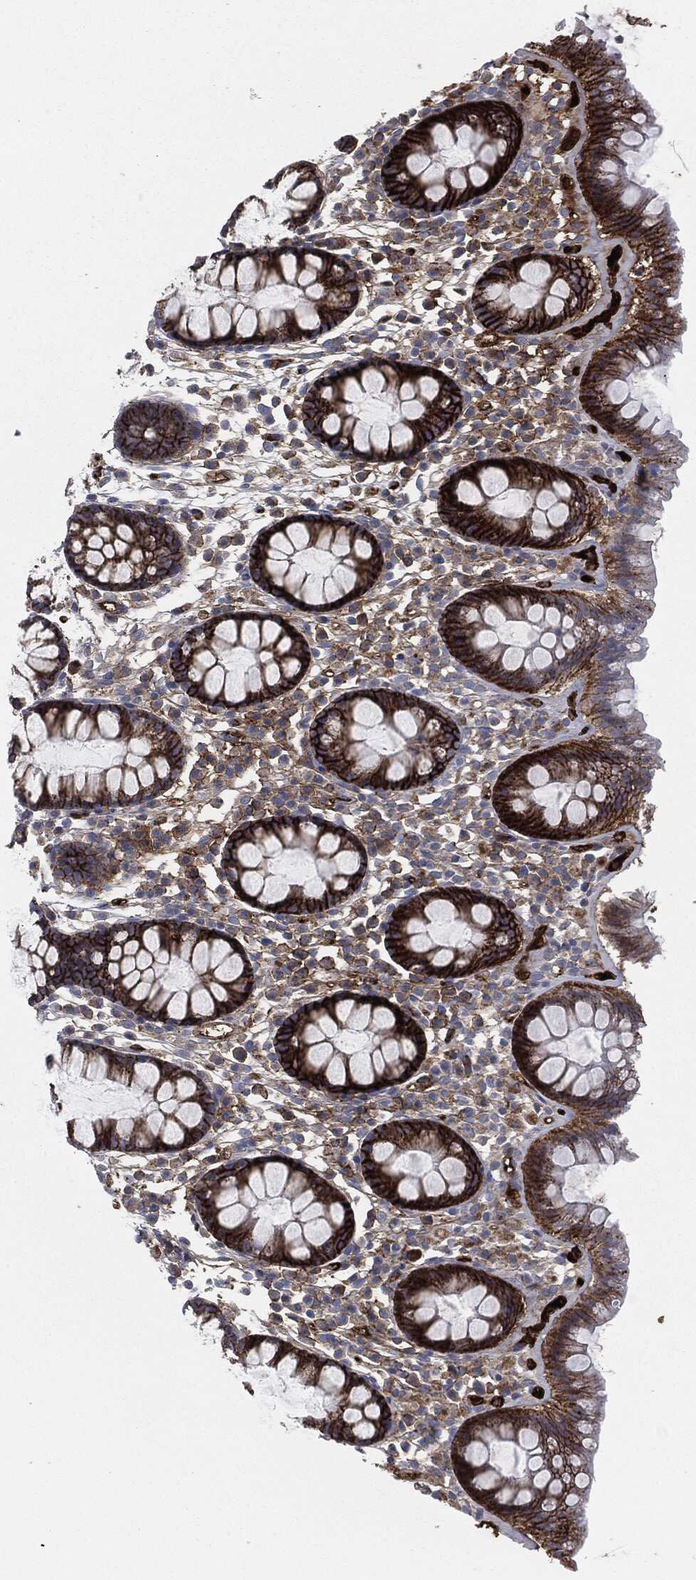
{"staining": {"intensity": "negative", "quantity": "none", "location": "none"}, "tissue": "colon", "cell_type": "Endothelial cells", "image_type": "normal", "snomed": [{"axis": "morphology", "description": "Normal tissue, NOS"}, {"axis": "topography", "description": "Colon"}], "caption": "The image displays no staining of endothelial cells in unremarkable colon.", "gene": "APOB", "patient": {"sex": "male", "age": 76}}